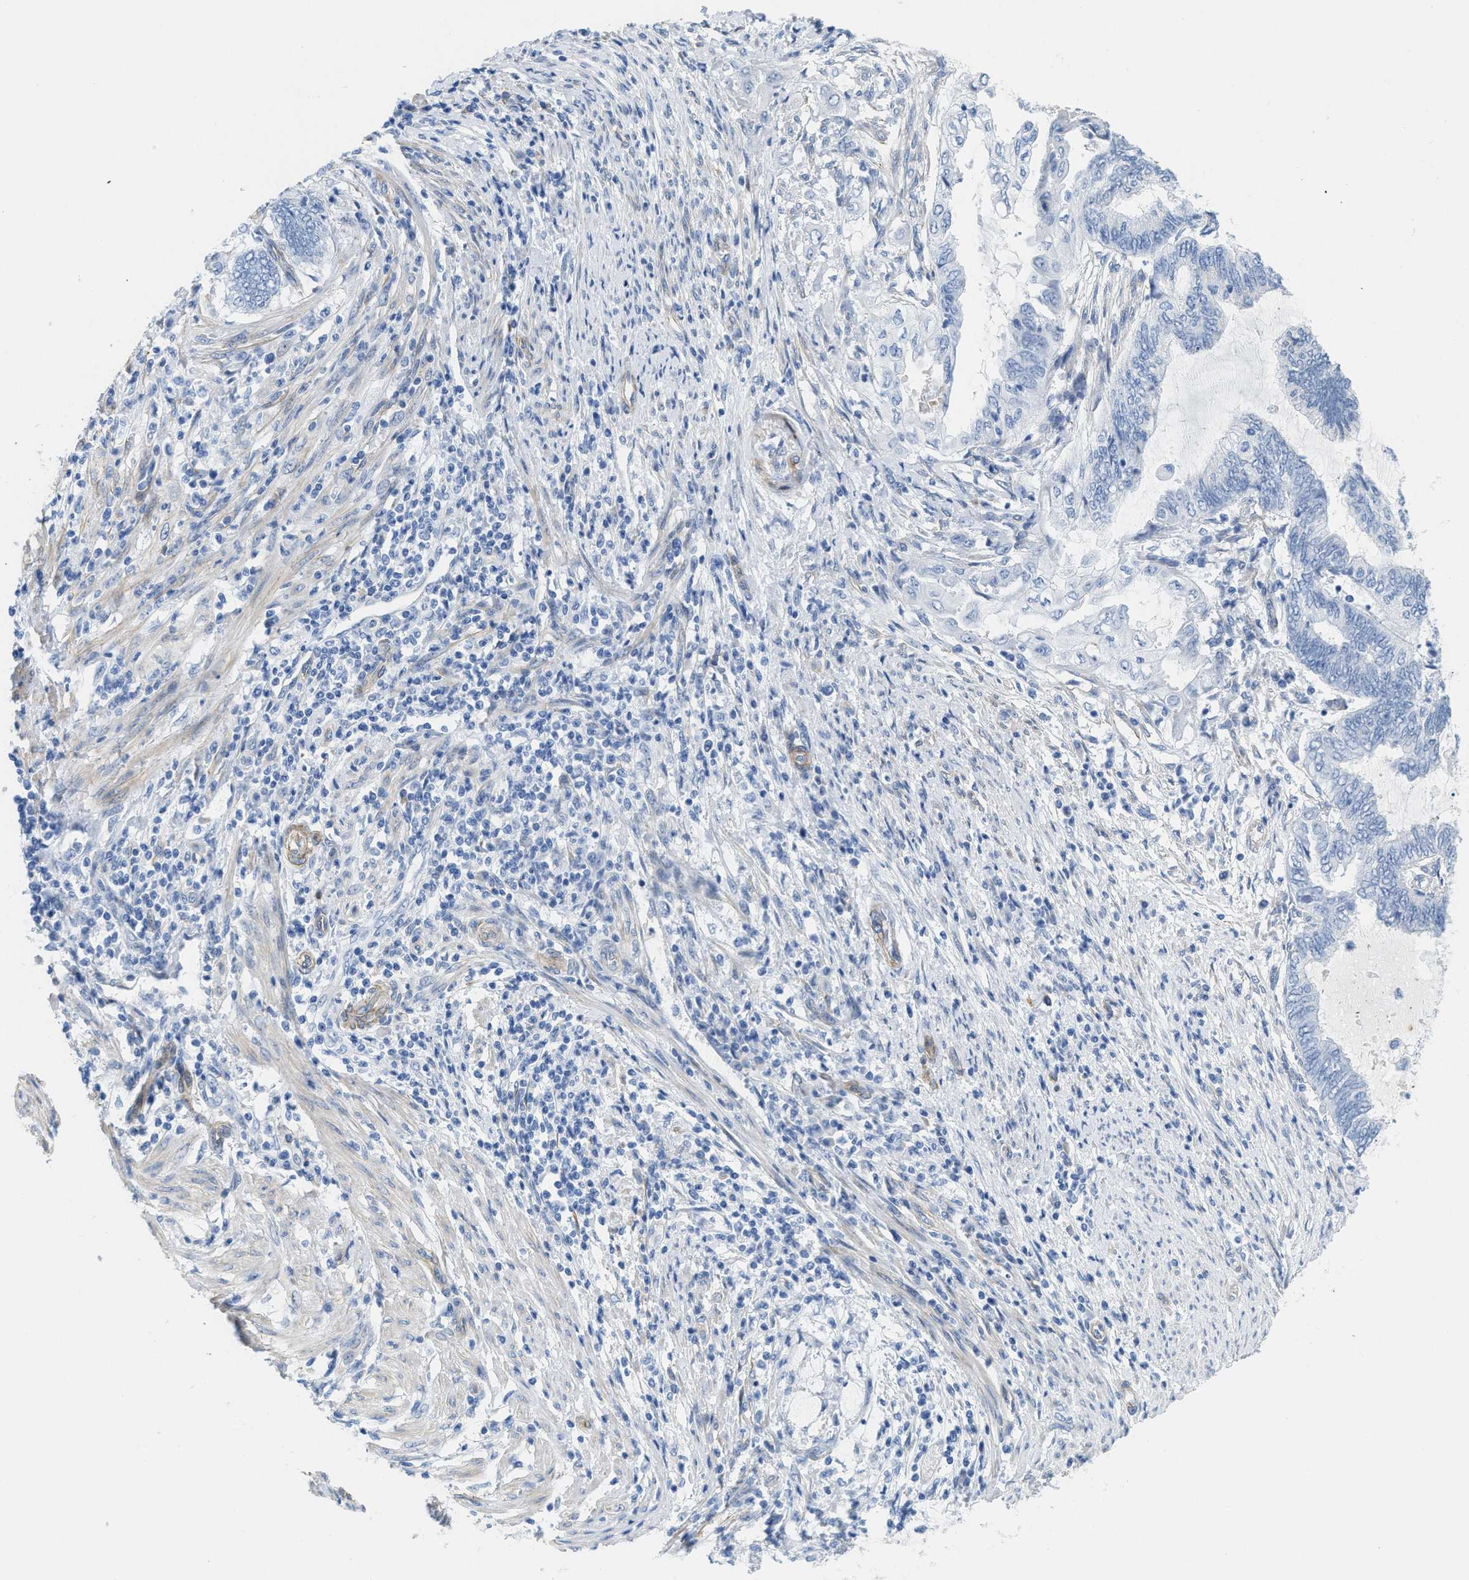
{"staining": {"intensity": "negative", "quantity": "none", "location": "none"}, "tissue": "endometrial cancer", "cell_type": "Tumor cells", "image_type": "cancer", "snomed": [{"axis": "morphology", "description": "Adenocarcinoma, NOS"}, {"axis": "topography", "description": "Uterus"}, {"axis": "topography", "description": "Endometrium"}], "caption": "DAB immunohistochemical staining of human endometrial cancer (adenocarcinoma) shows no significant expression in tumor cells. (DAB (3,3'-diaminobenzidine) IHC, high magnification).", "gene": "TUB", "patient": {"sex": "female", "age": 70}}